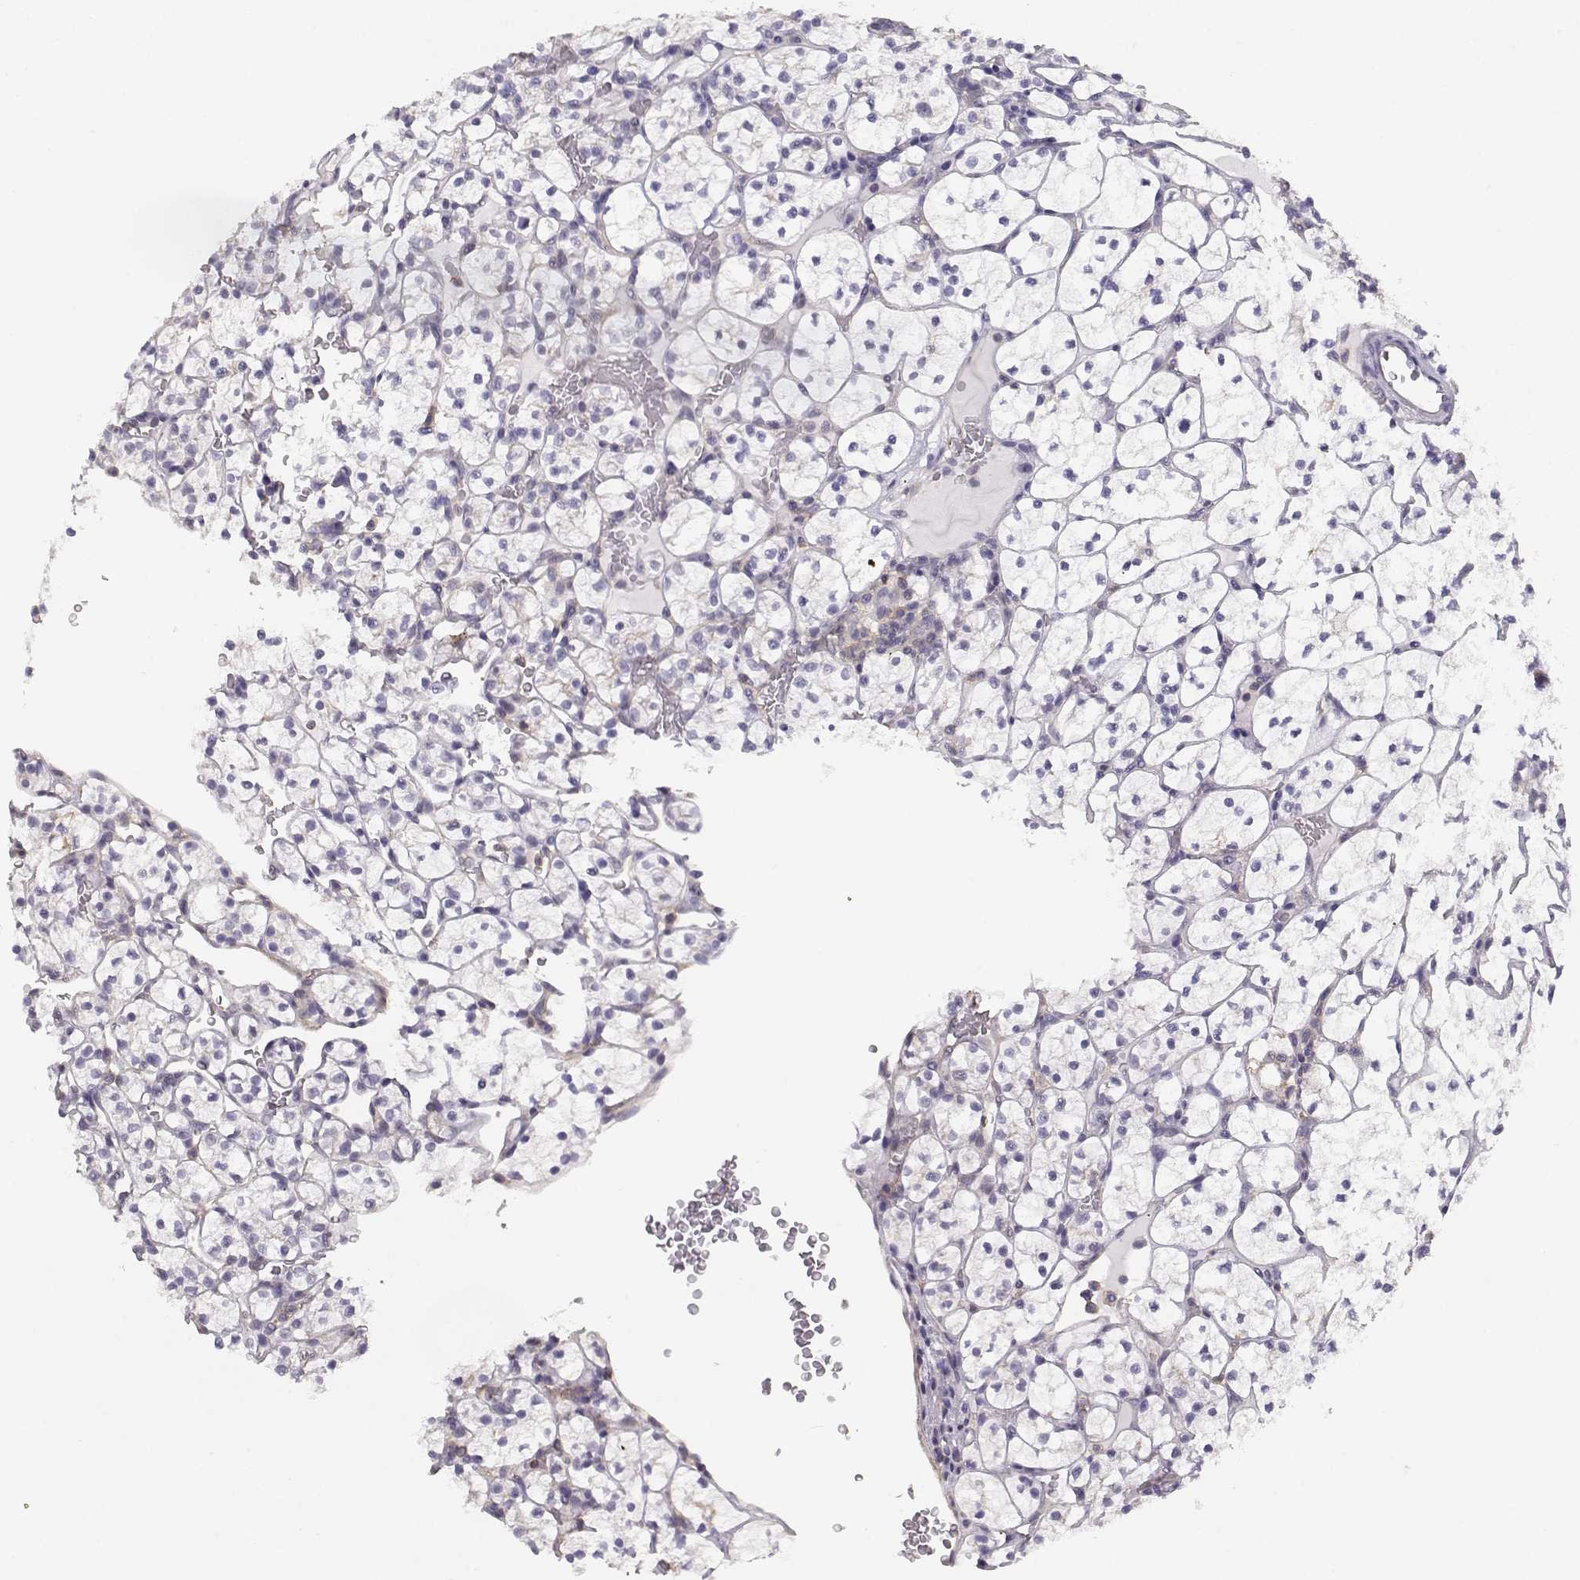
{"staining": {"intensity": "negative", "quantity": "none", "location": "none"}, "tissue": "renal cancer", "cell_type": "Tumor cells", "image_type": "cancer", "snomed": [{"axis": "morphology", "description": "Adenocarcinoma, NOS"}, {"axis": "topography", "description": "Kidney"}], "caption": "High power microscopy photomicrograph of an immunohistochemistry photomicrograph of renal cancer (adenocarcinoma), revealing no significant positivity in tumor cells. (DAB (3,3'-diaminobenzidine) IHC visualized using brightfield microscopy, high magnification).", "gene": "DAPL1", "patient": {"sex": "female", "age": 89}}